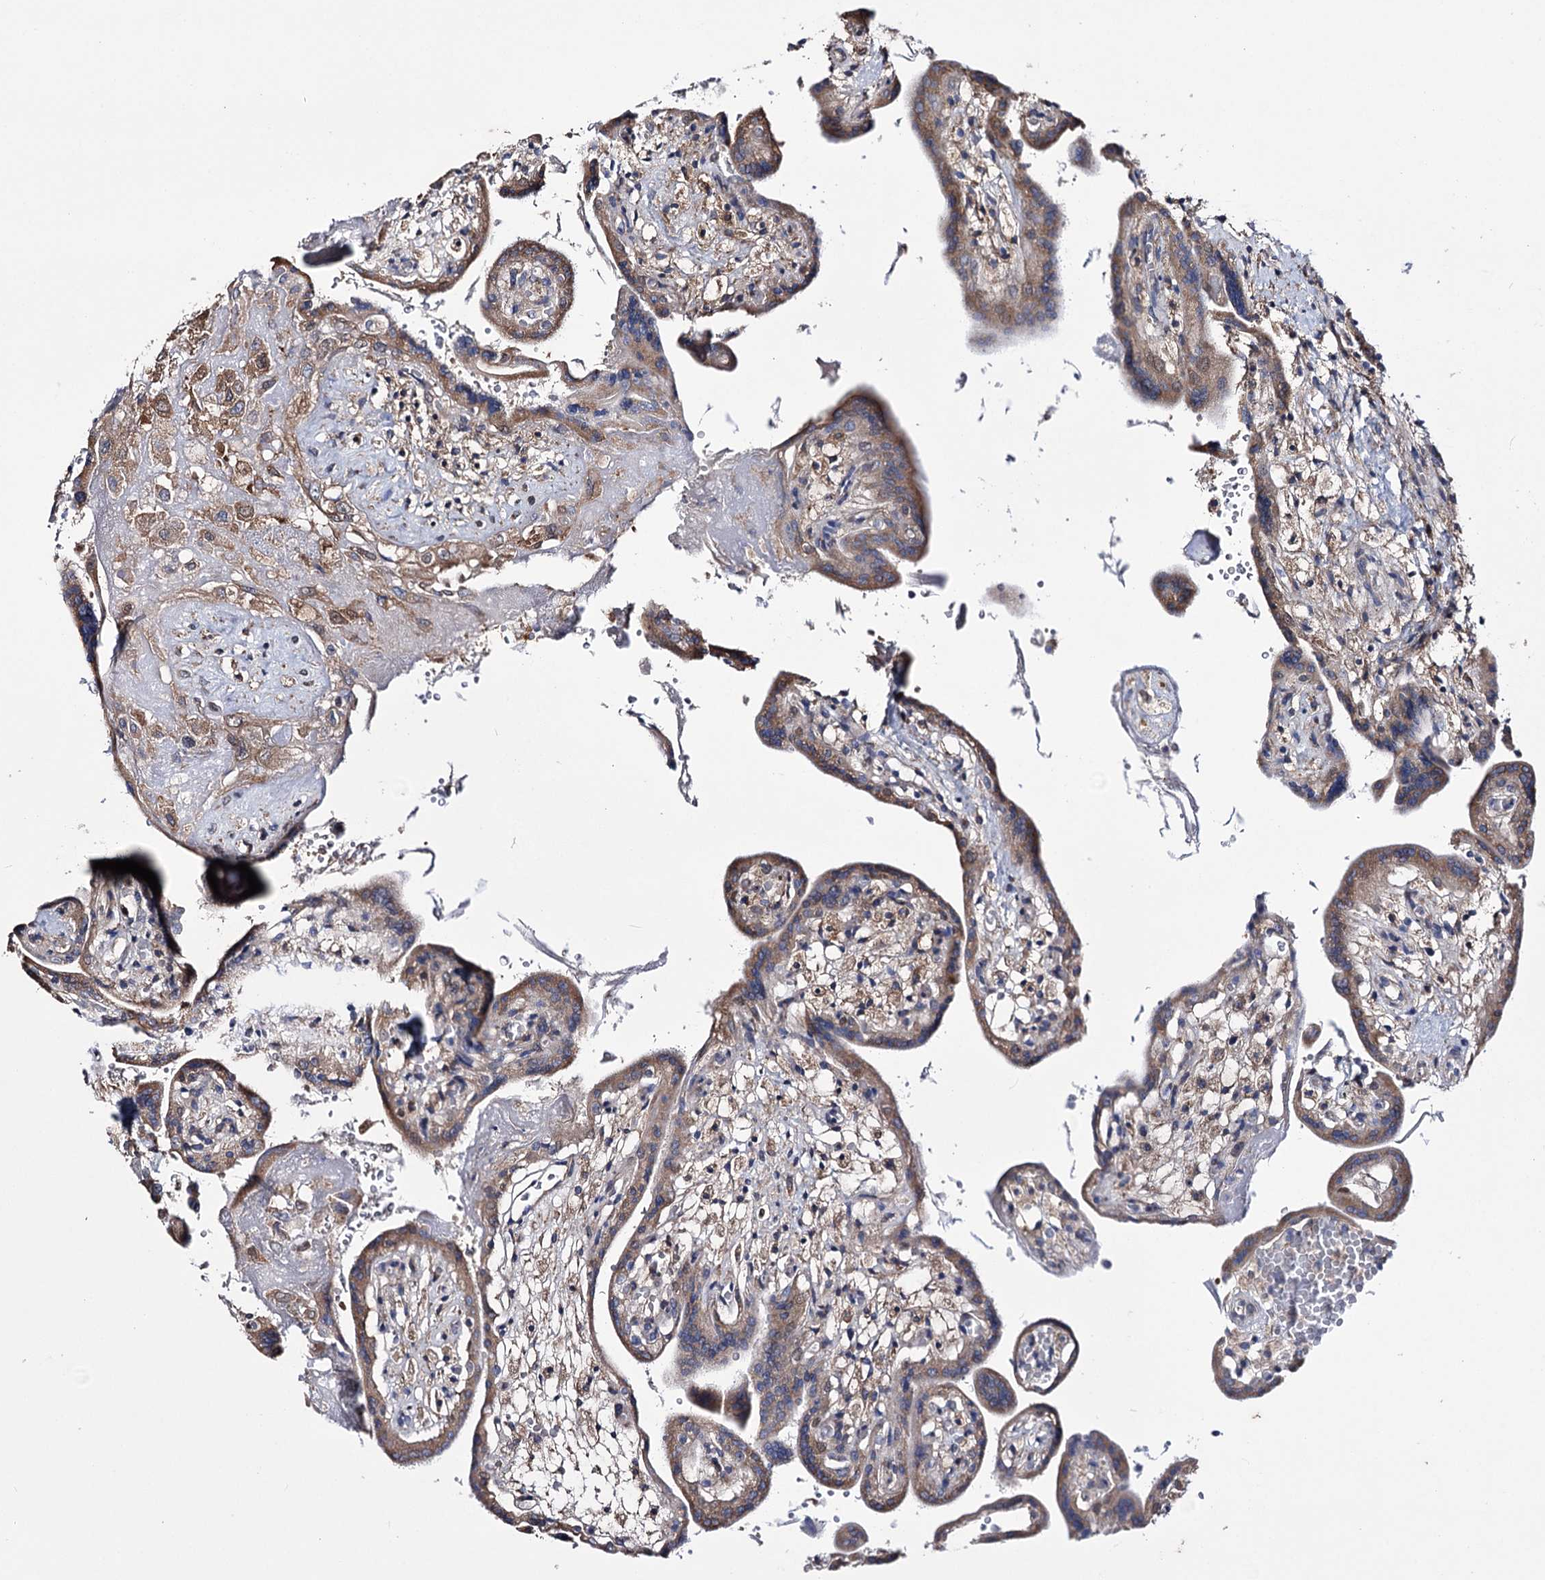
{"staining": {"intensity": "moderate", "quantity": ">75%", "location": "cytoplasmic/membranous"}, "tissue": "placenta", "cell_type": "Trophoblastic cells", "image_type": "normal", "snomed": [{"axis": "morphology", "description": "Normal tissue, NOS"}, {"axis": "topography", "description": "Placenta"}], "caption": "This is a histology image of immunohistochemistry staining of unremarkable placenta, which shows moderate positivity in the cytoplasmic/membranous of trophoblastic cells.", "gene": "PTER", "patient": {"sex": "female", "age": 37}}